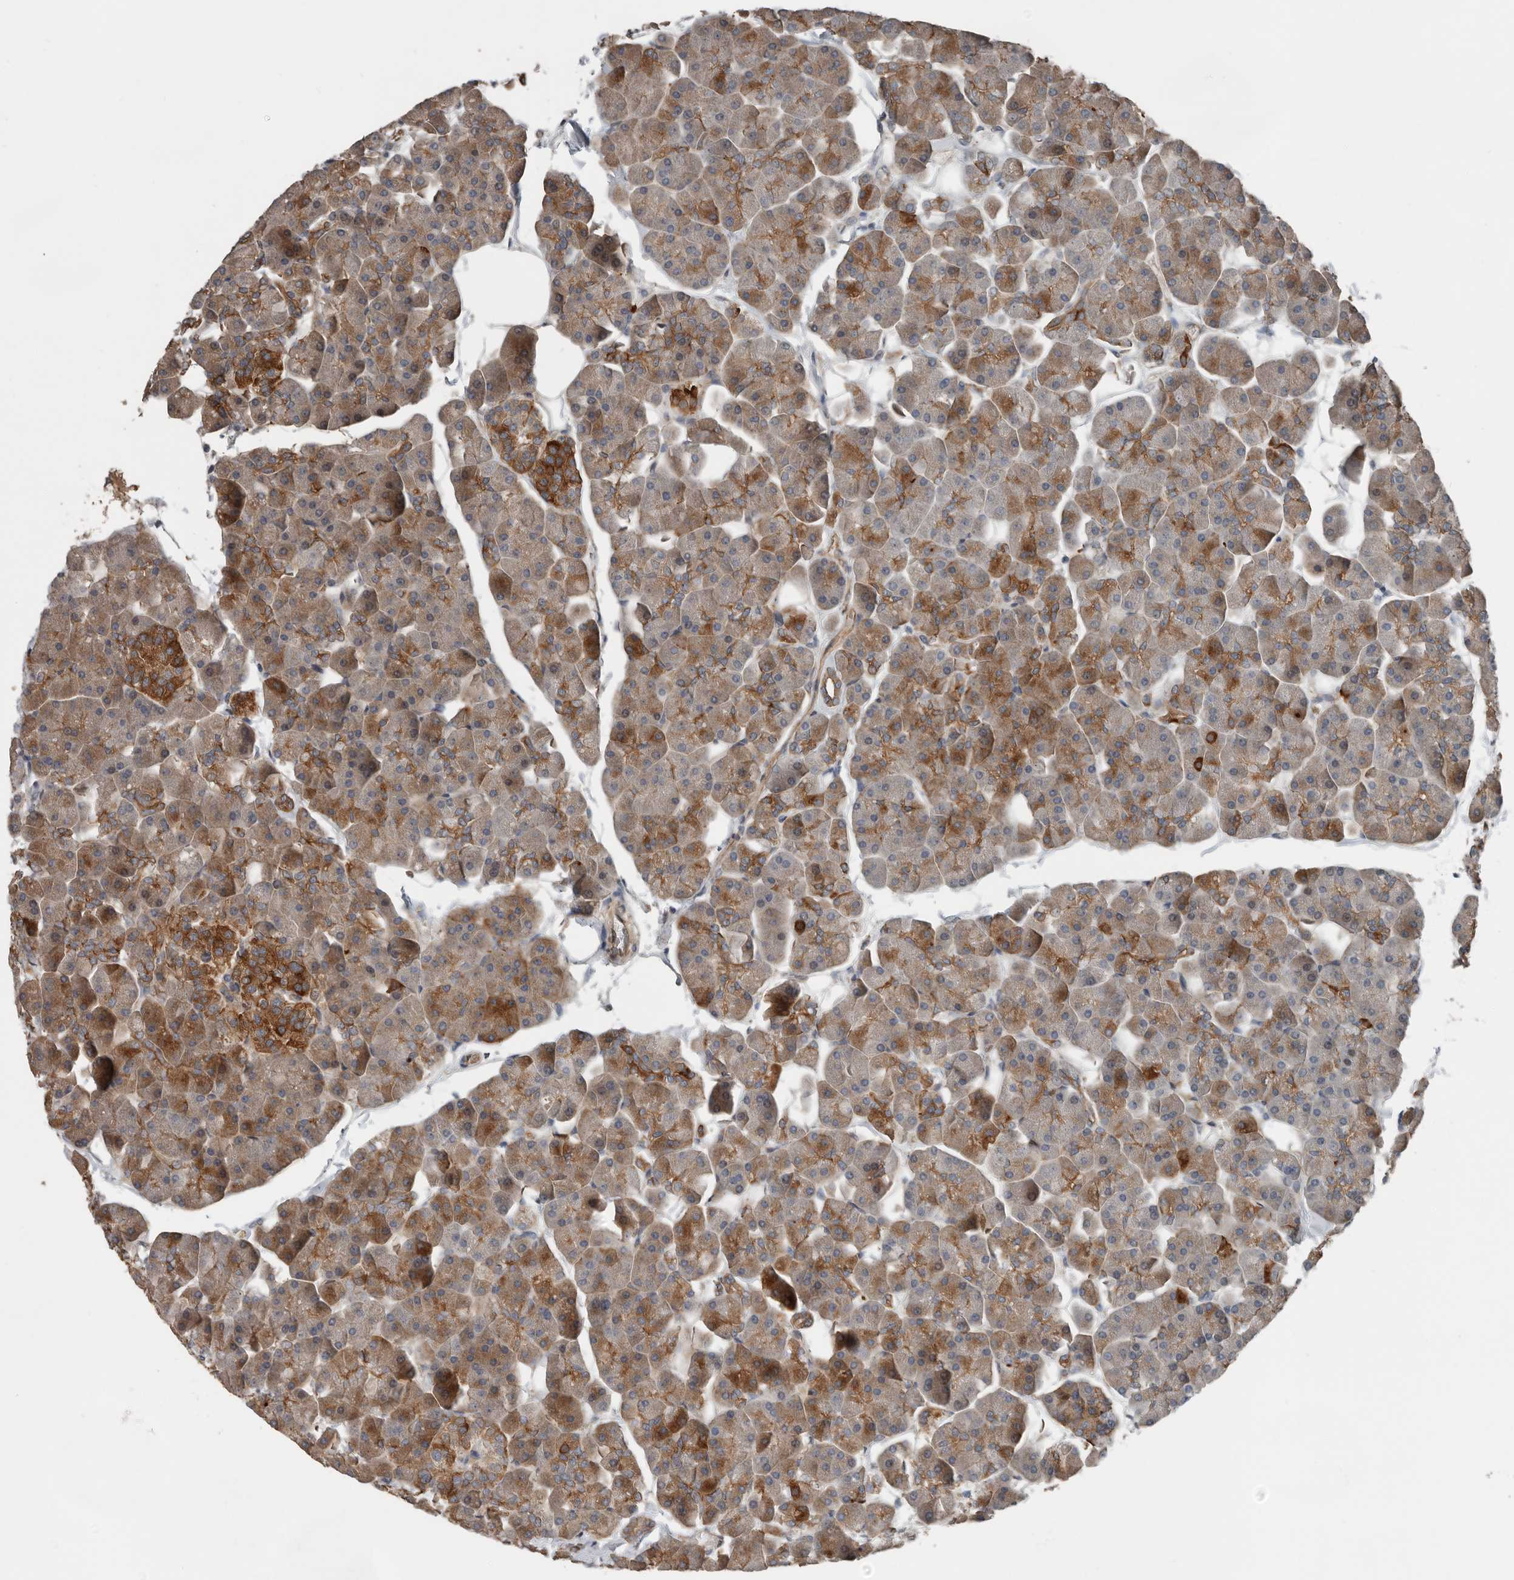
{"staining": {"intensity": "moderate", "quantity": "25%-75%", "location": "cytoplasmic/membranous"}, "tissue": "pancreas", "cell_type": "Exocrine glandular cells", "image_type": "normal", "snomed": [{"axis": "morphology", "description": "Normal tissue, NOS"}, {"axis": "topography", "description": "Pancreas"}], "caption": "This is a photomicrograph of immunohistochemistry staining of unremarkable pancreas, which shows moderate expression in the cytoplasmic/membranous of exocrine glandular cells.", "gene": "YOD1", "patient": {"sex": "male", "age": 35}}